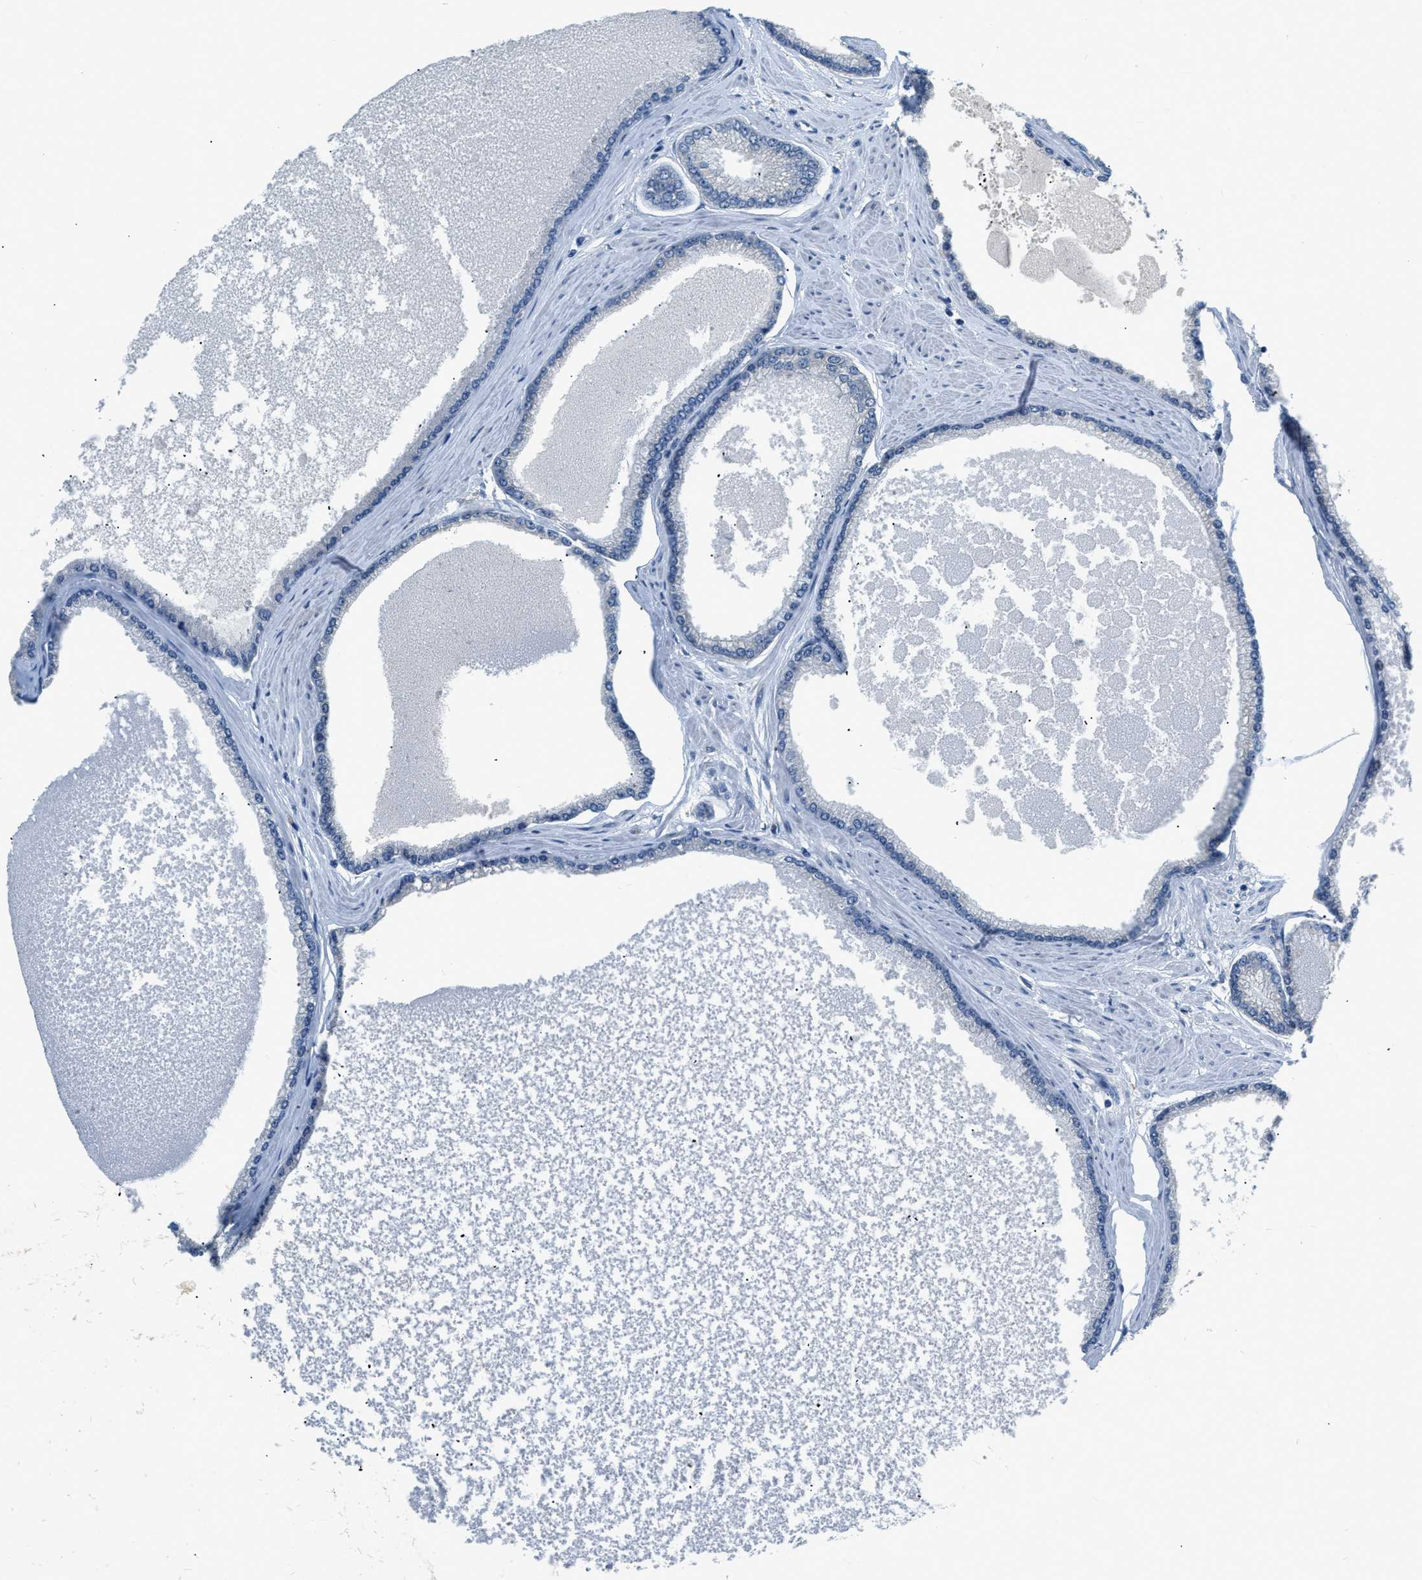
{"staining": {"intensity": "negative", "quantity": "none", "location": "none"}, "tissue": "prostate cancer", "cell_type": "Tumor cells", "image_type": "cancer", "snomed": [{"axis": "morphology", "description": "Adenocarcinoma, High grade"}, {"axis": "topography", "description": "Prostate"}], "caption": "The micrograph displays no significant expression in tumor cells of prostate adenocarcinoma (high-grade). (DAB (3,3'-diaminobenzidine) immunohistochemistry with hematoxylin counter stain).", "gene": "ZNF408", "patient": {"sex": "male", "age": 61}}